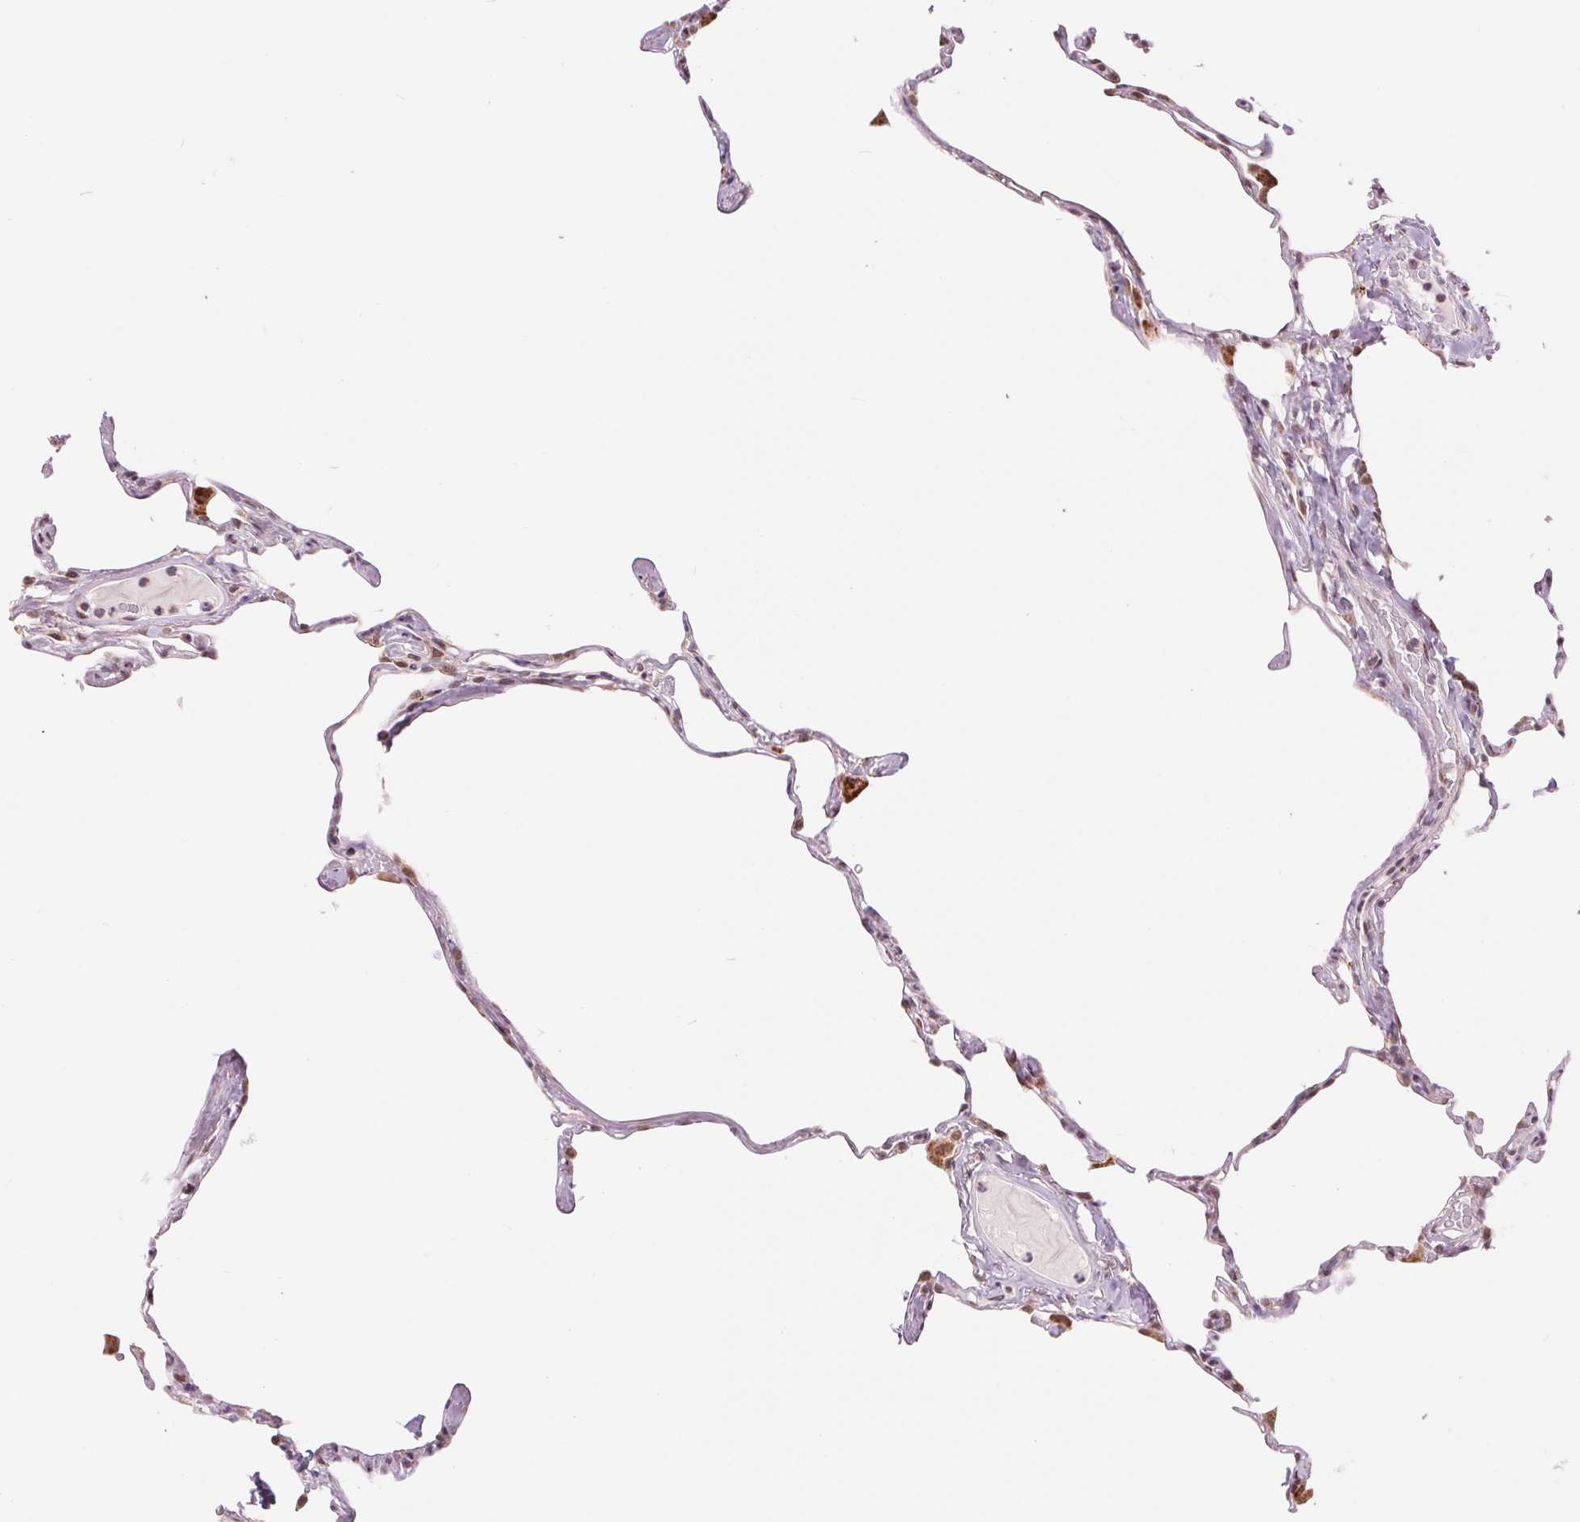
{"staining": {"intensity": "negative", "quantity": "none", "location": "none"}, "tissue": "lung", "cell_type": "Alveolar cells", "image_type": "normal", "snomed": [{"axis": "morphology", "description": "Normal tissue, NOS"}, {"axis": "topography", "description": "Lung"}], "caption": "DAB immunohistochemical staining of unremarkable lung demonstrates no significant staining in alveolar cells. Brightfield microscopy of immunohistochemistry stained with DAB (brown) and hematoxylin (blue), captured at high magnification.", "gene": "ARHGAP32", "patient": {"sex": "male", "age": 65}}